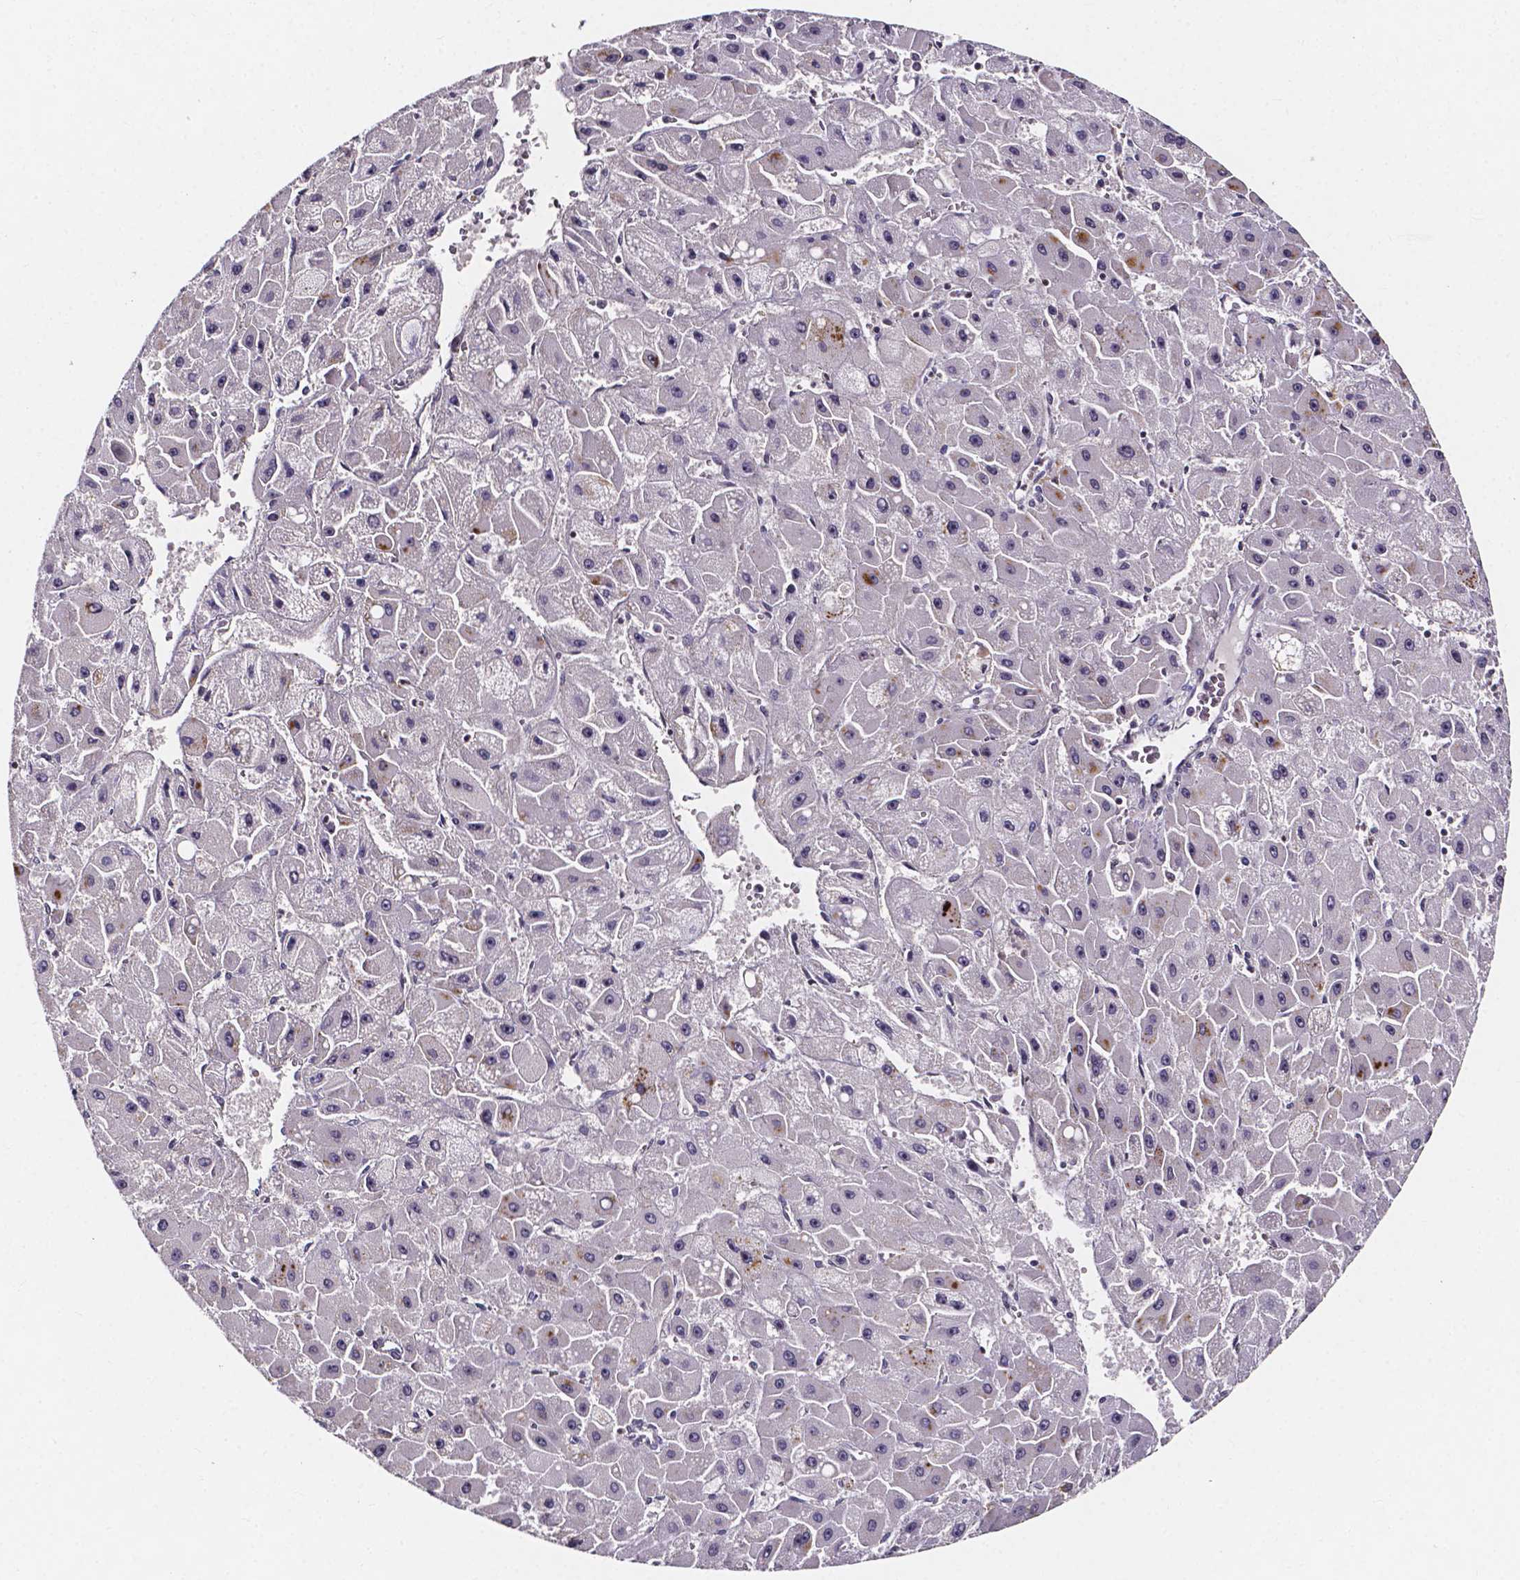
{"staining": {"intensity": "negative", "quantity": "none", "location": "none"}, "tissue": "liver cancer", "cell_type": "Tumor cells", "image_type": "cancer", "snomed": [{"axis": "morphology", "description": "Carcinoma, Hepatocellular, NOS"}, {"axis": "topography", "description": "Liver"}], "caption": "Tumor cells show no significant expression in liver cancer.", "gene": "THEMIS", "patient": {"sex": "female", "age": 25}}